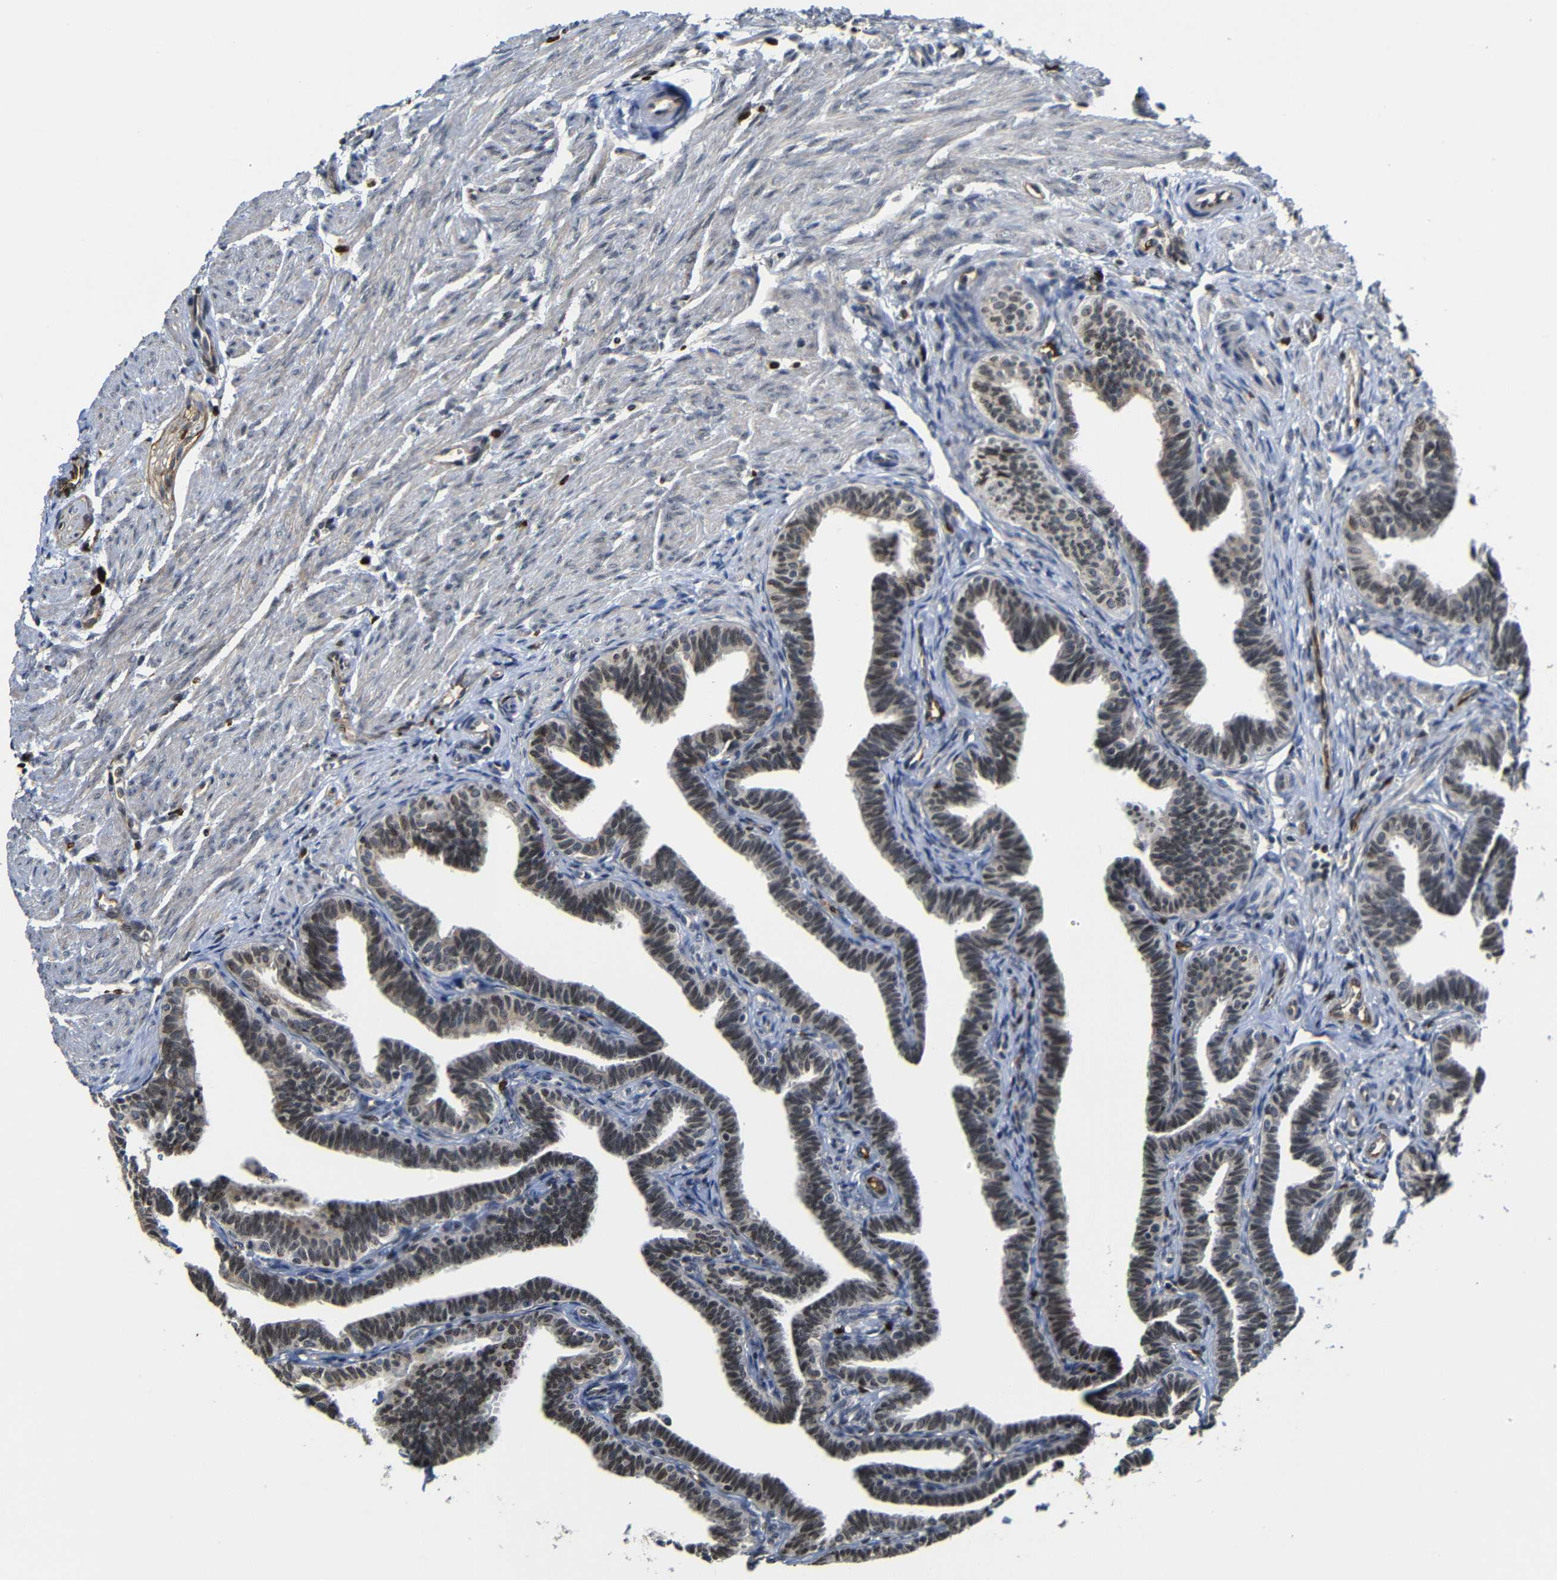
{"staining": {"intensity": "weak", "quantity": "25%-75%", "location": "cytoplasmic/membranous,nuclear"}, "tissue": "fallopian tube", "cell_type": "Glandular cells", "image_type": "normal", "snomed": [{"axis": "morphology", "description": "Normal tissue, NOS"}, {"axis": "topography", "description": "Fallopian tube"}, {"axis": "topography", "description": "Ovary"}], "caption": "The photomicrograph displays a brown stain indicating the presence of a protein in the cytoplasmic/membranous,nuclear of glandular cells in fallopian tube. The staining was performed using DAB (3,3'-diaminobenzidine) to visualize the protein expression in brown, while the nuclei were stained in blue with hematoxylin (Magnification: 20x).", "gene": "MYC", "patient": {"sex": "female", "age": 23}}